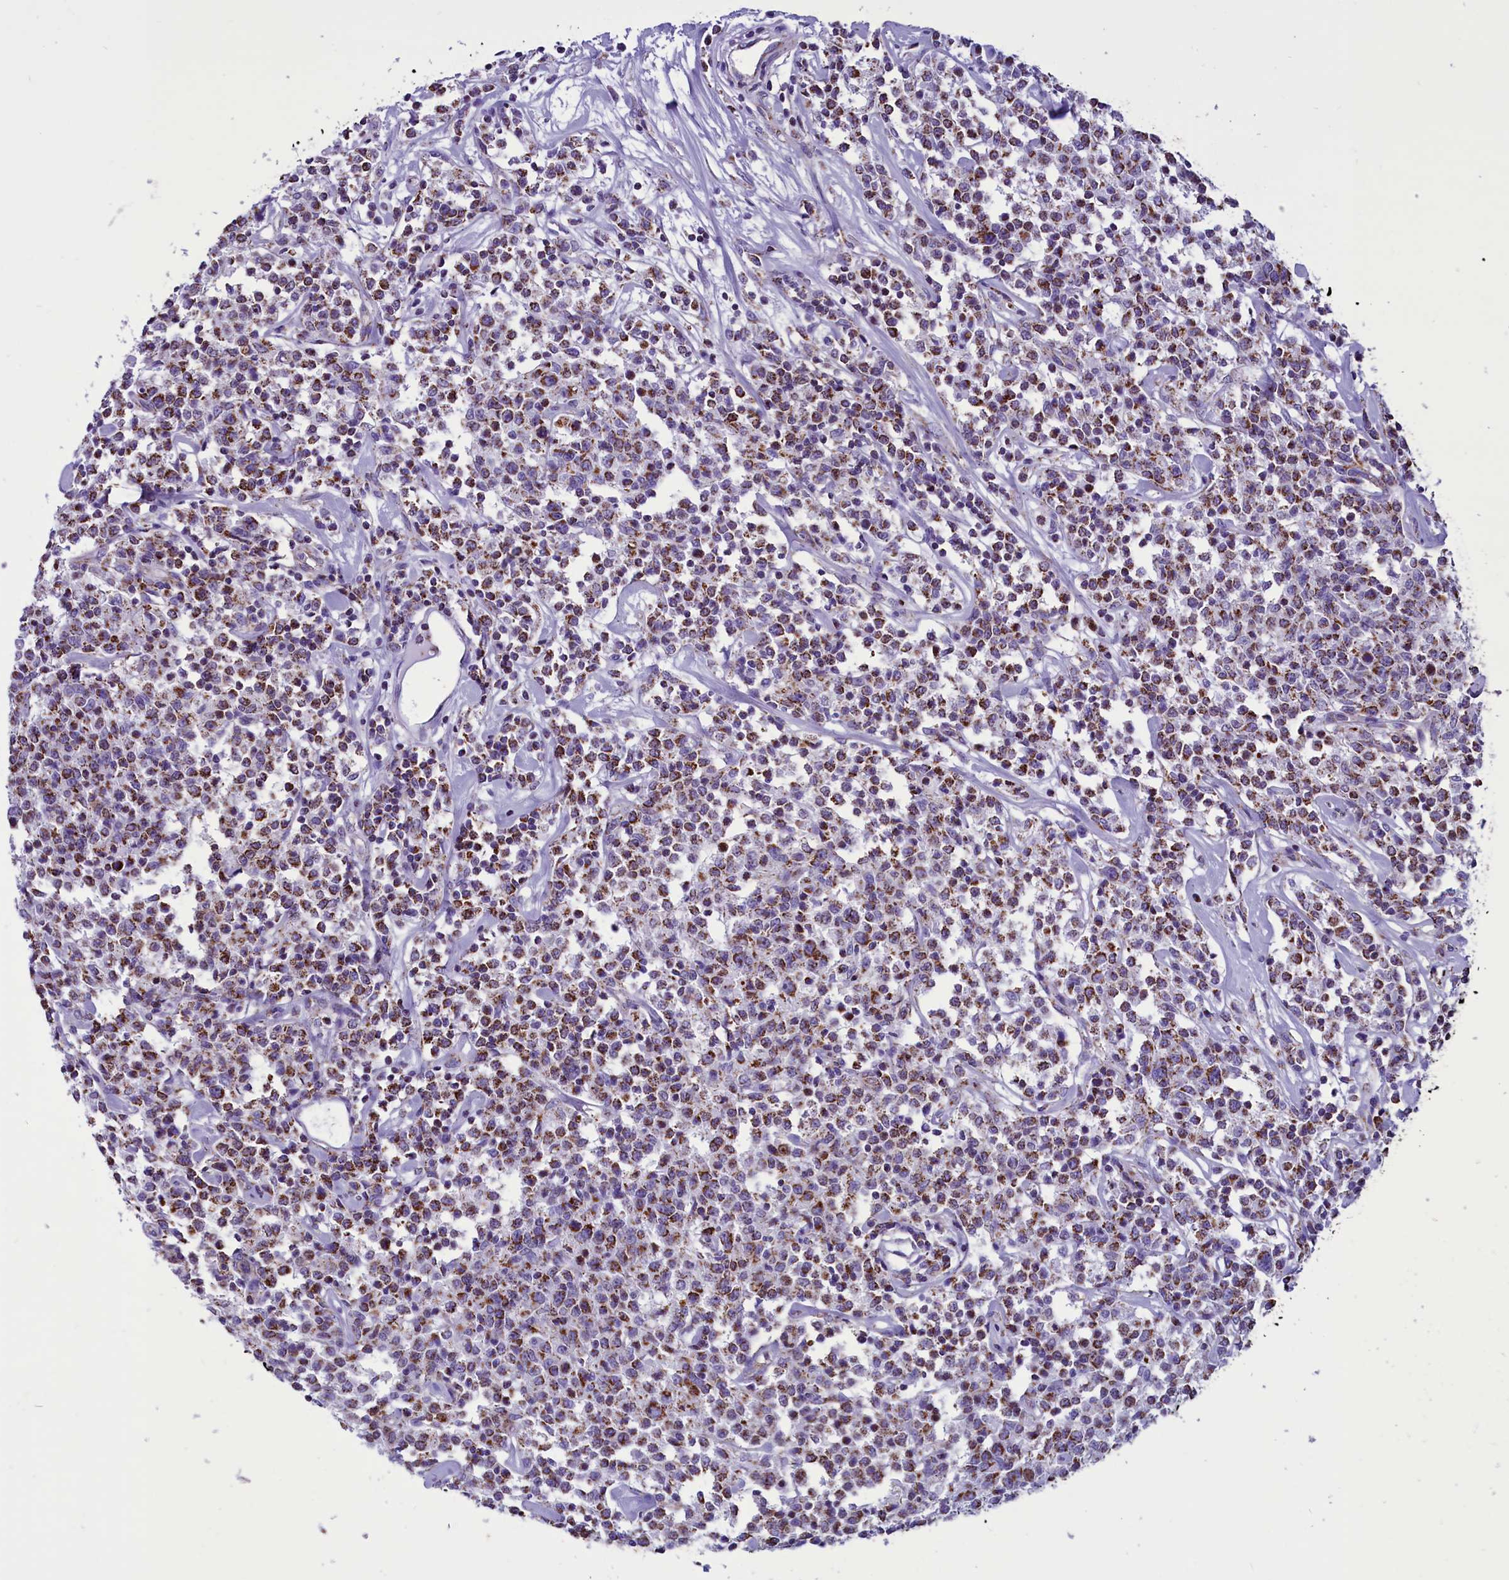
{"staining": {"intensity": "moderate", "quantity": ">75%", "location": "cytoplasmic/membranous"}, "tissue": "lymphoma", "cell_type": "Tumor cells", "image_type": "cancer", "snomed": [{"axis": "morphology", "description": "Malignant lymphoma, non-Hodgkin's type, Low grade"}, {"axis": "topography", "description": "Small intestine"}], "caption": "Immunohistochemical staining of human lymphoma exhibits medium levels of moderate cytoplasmic/membranous expression in about >75% of tumor cells. (DAB (3,3'-diaminobenzidine) IHC with brightfield microscopy, high magnification).", "gene": "ICA1L", "patient": {"sex": "female", "age": 59}}